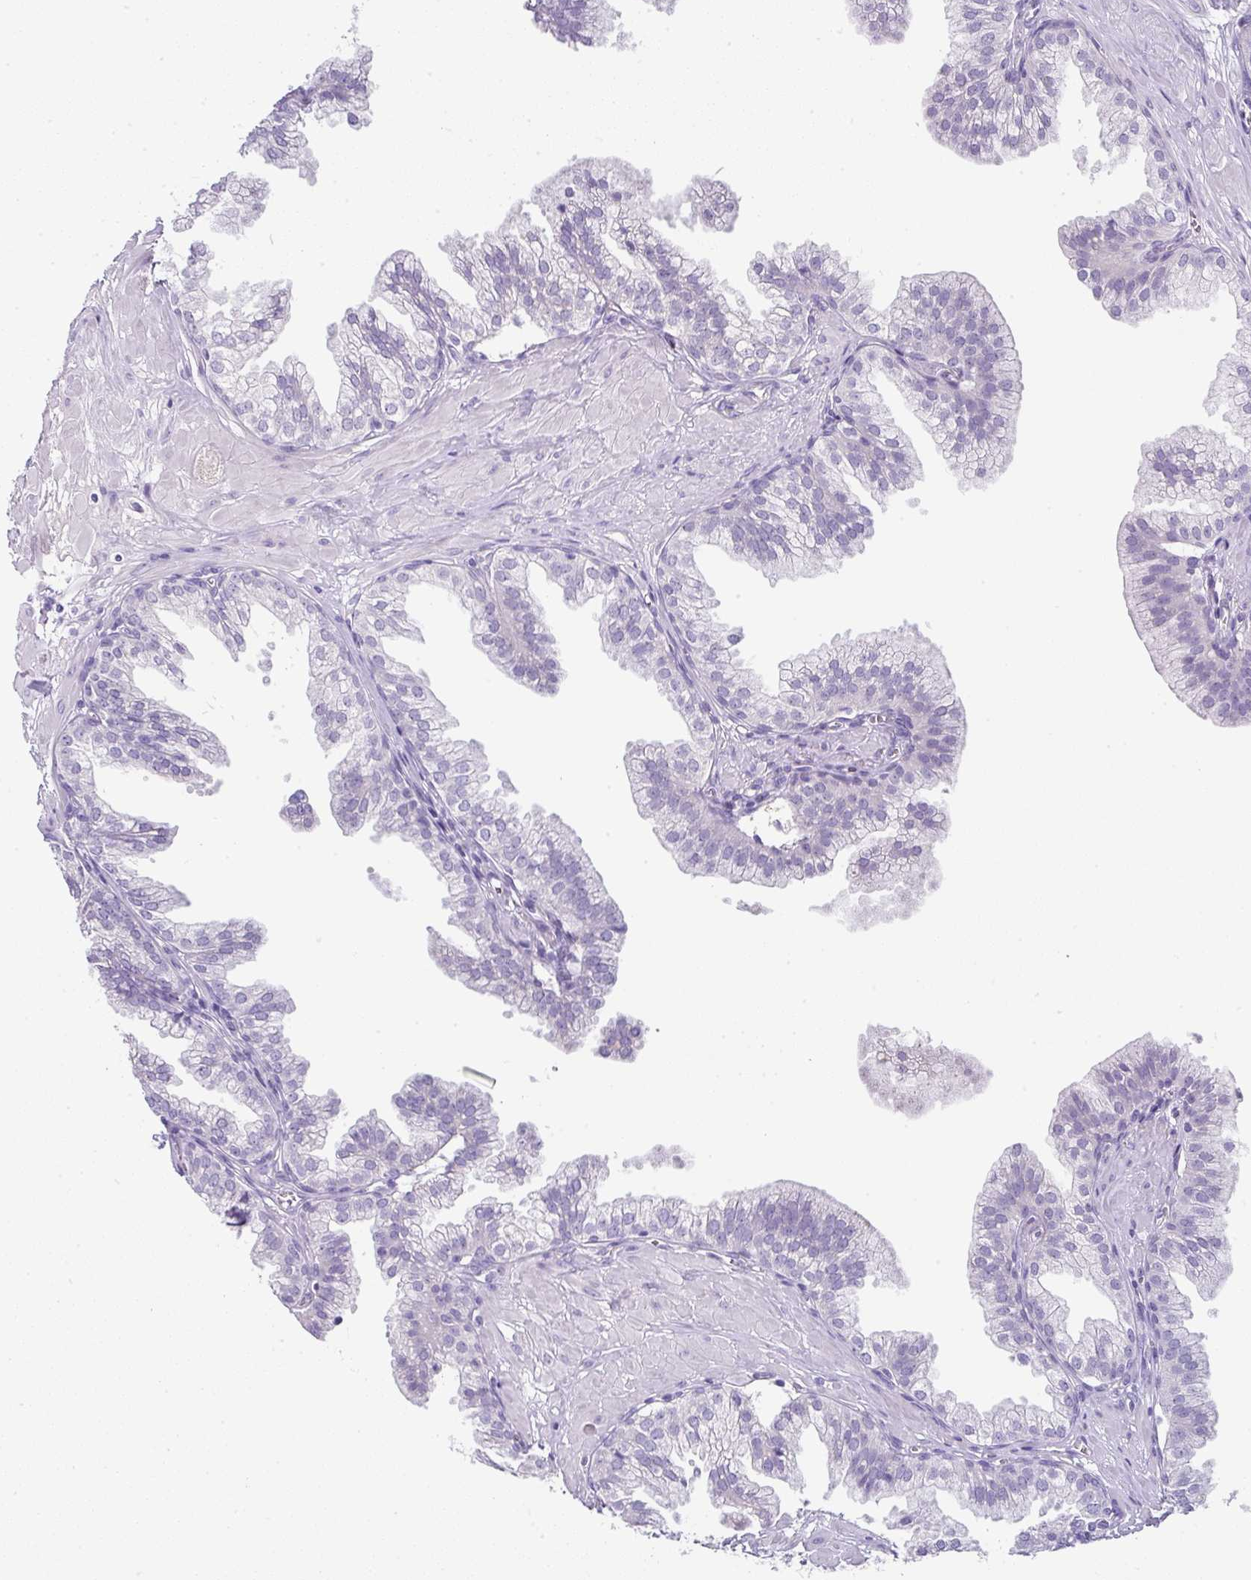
{"staining": {"intensity": "negative", "quantity": "none", "location": "none"}, "tissue": "prostate", "cell_type": "Glandular cells", "image_type": "normal", "snomed": [{"axis": "morphology", "description": "Normal tissue, NOS"}, {"axis": "topography", "description": "Prostate"}, {"axis": "topography", "description": "Peripheral nerve tissue"}], "caption": "The photomicrograph demonstrates no significant staining in glandular cells of prostate. (IHC, brightfield microscopy, high magnification).", "gene": "FGF17", "patient": {"sex": "male", "age": 55}}